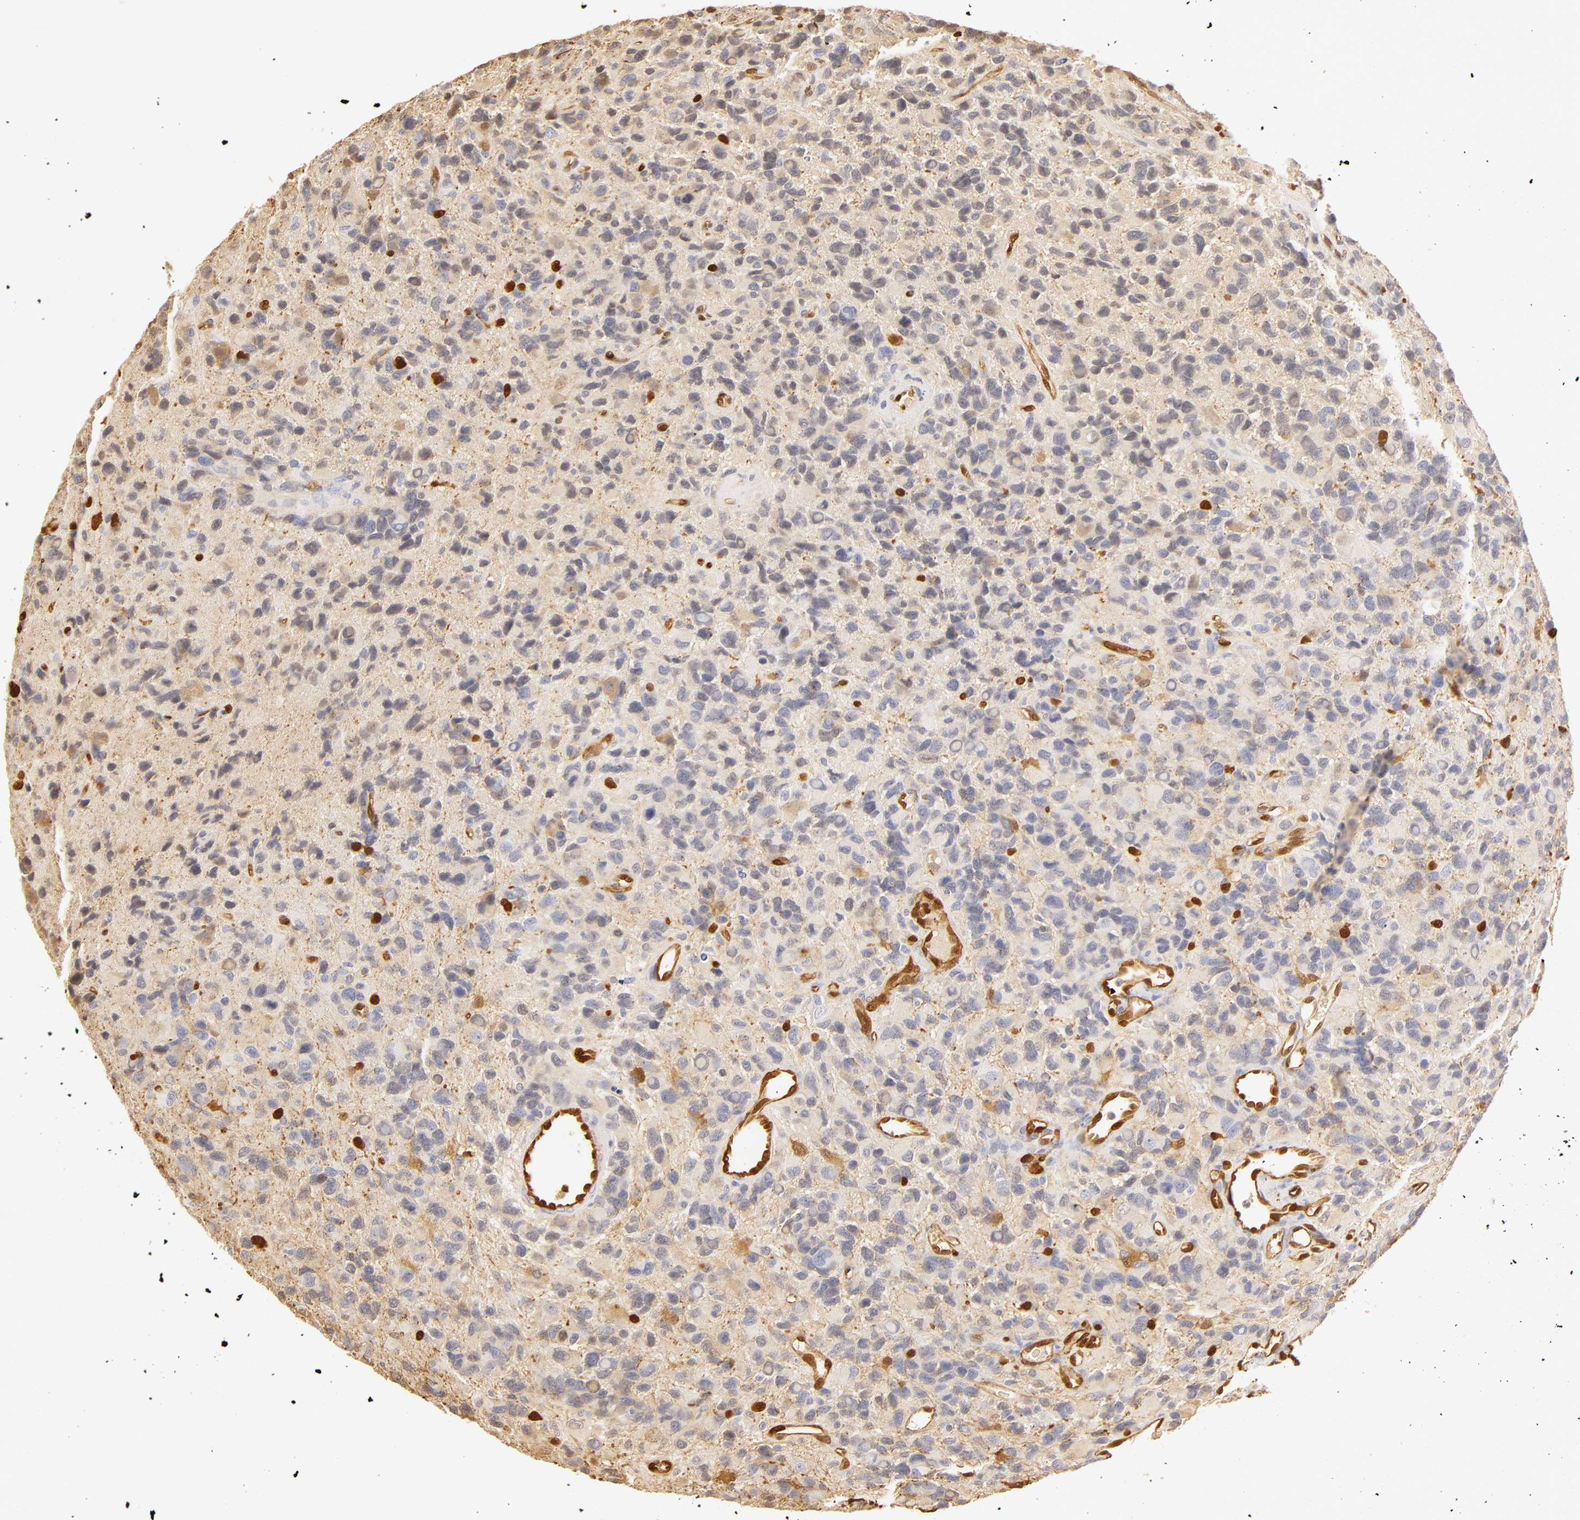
{"staining": {"intensity": "negative", "quantity": "none", "location": "none"}, "tissue": "glioma", "cell_type": "Tumor cells", "image_type": "cancer", "snomed": [{"axis": "morphology", "description": "Glioma, malignant, High grade"}, {"axis": "topography", "description": "Brain"}], "caption": "An IHC image of glioma is shown. There is no staining in tumor cells of glioma. Brightfield microscopy of immunohistochemistry (IHC) stained with DAB (brown) and hematoxylin (blue), captured at high magnification.", "gene": "CA2", "patient": {"sex": "male", "age": 77}}